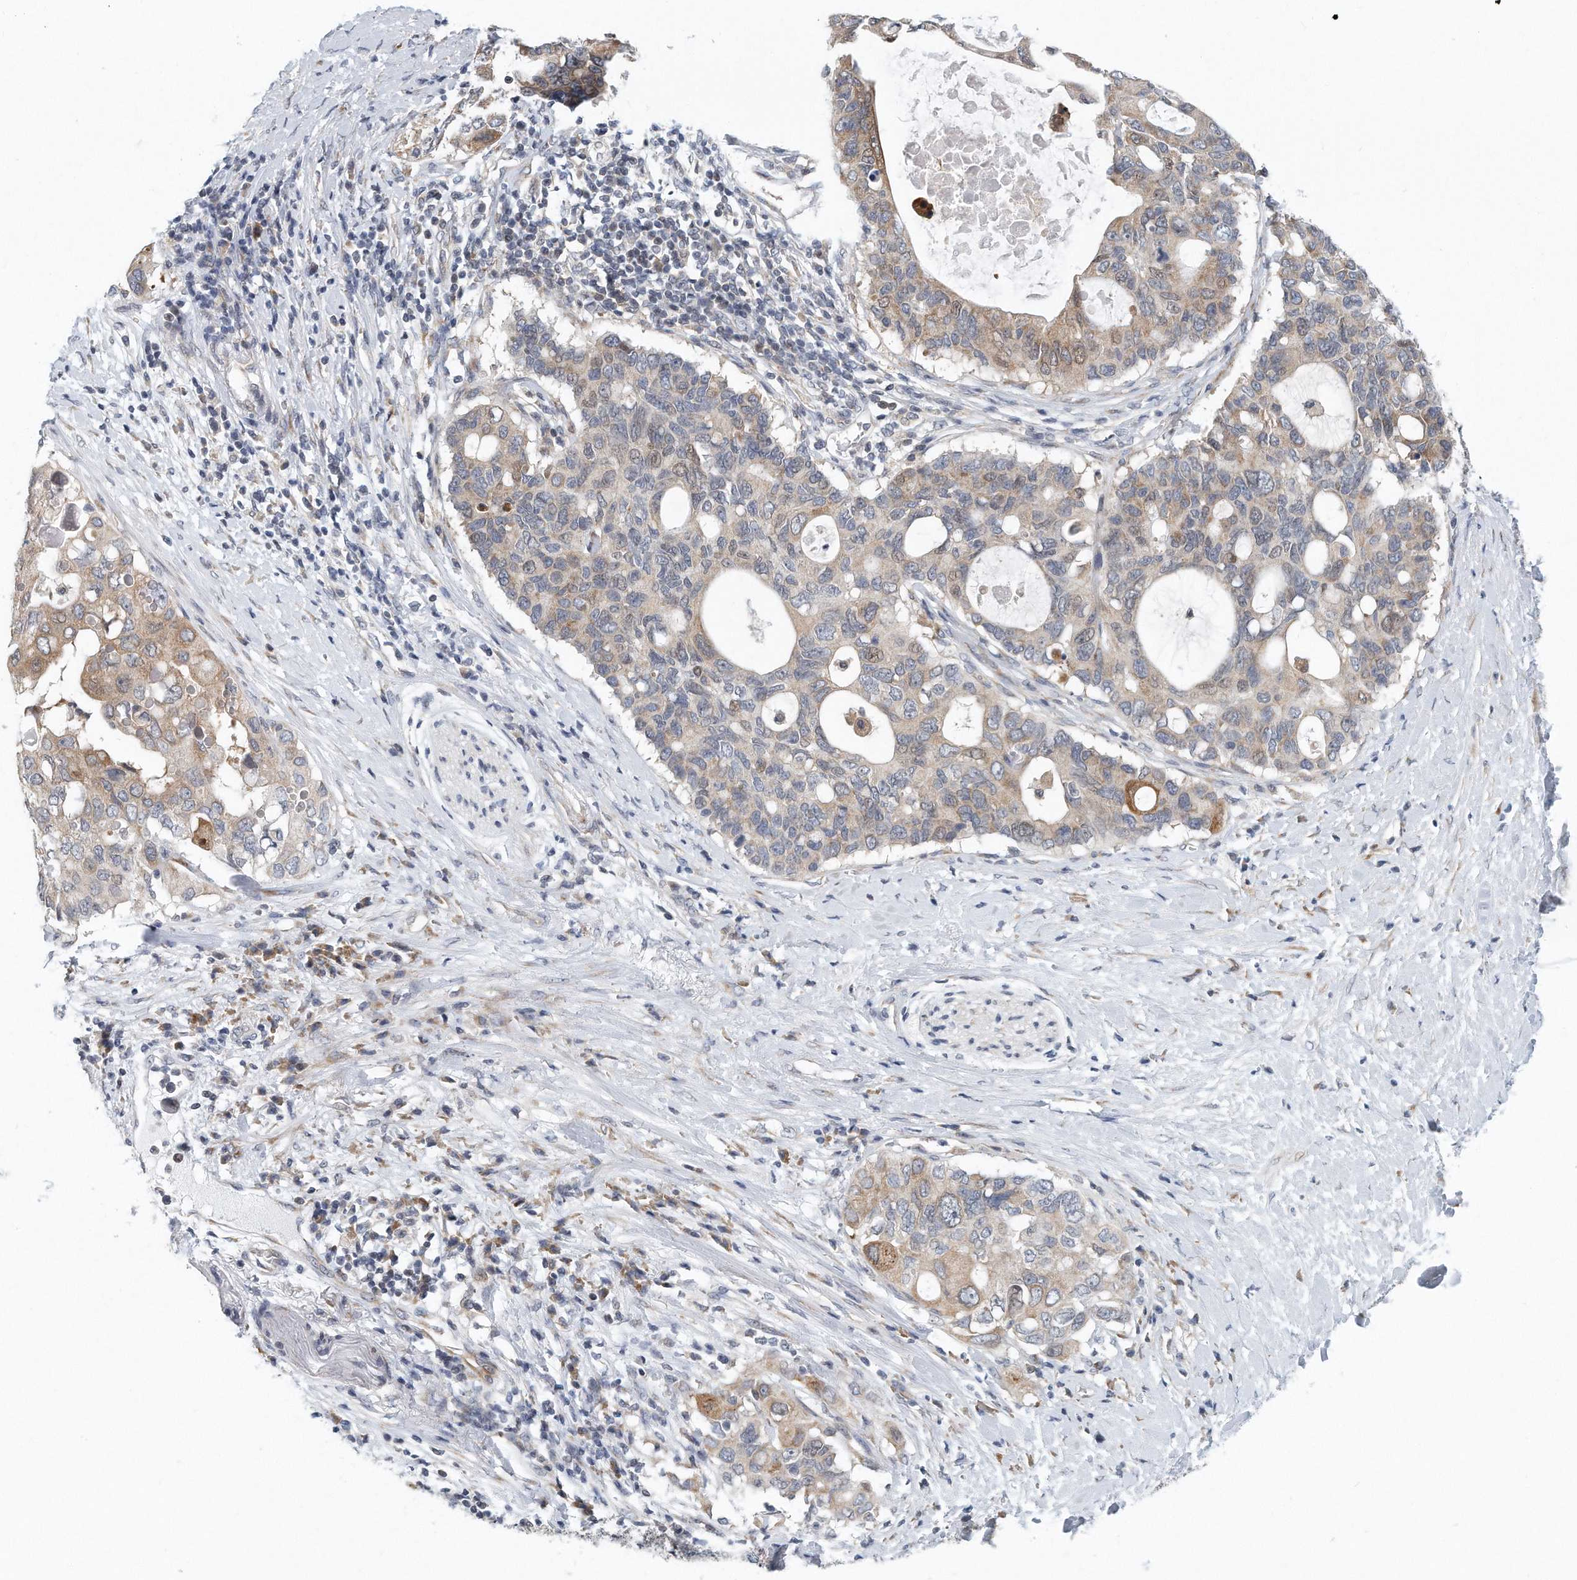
{"staining": {"intensity": "moderate", "quantity": "<25%", "location": "cytoplasmic/membranous"}, "tissue": "pancreatic cancer", "cell_type": "Tumor cells", "image_type": "cancer", "snomed": [{"axis": "morphology", "description": "Adenocarcinoma, NOS"}, {"axis": "topography", "description": "Pancreas"}], "caption": "About <25% of tumor cells in pancreatic cancer exhibit moderate cytoplasmic/membranous protein positivity as visualized by brown immunohistochemical staining.", "gene": "VLDLR", "patient": {"sex": "female", "age": 56}}